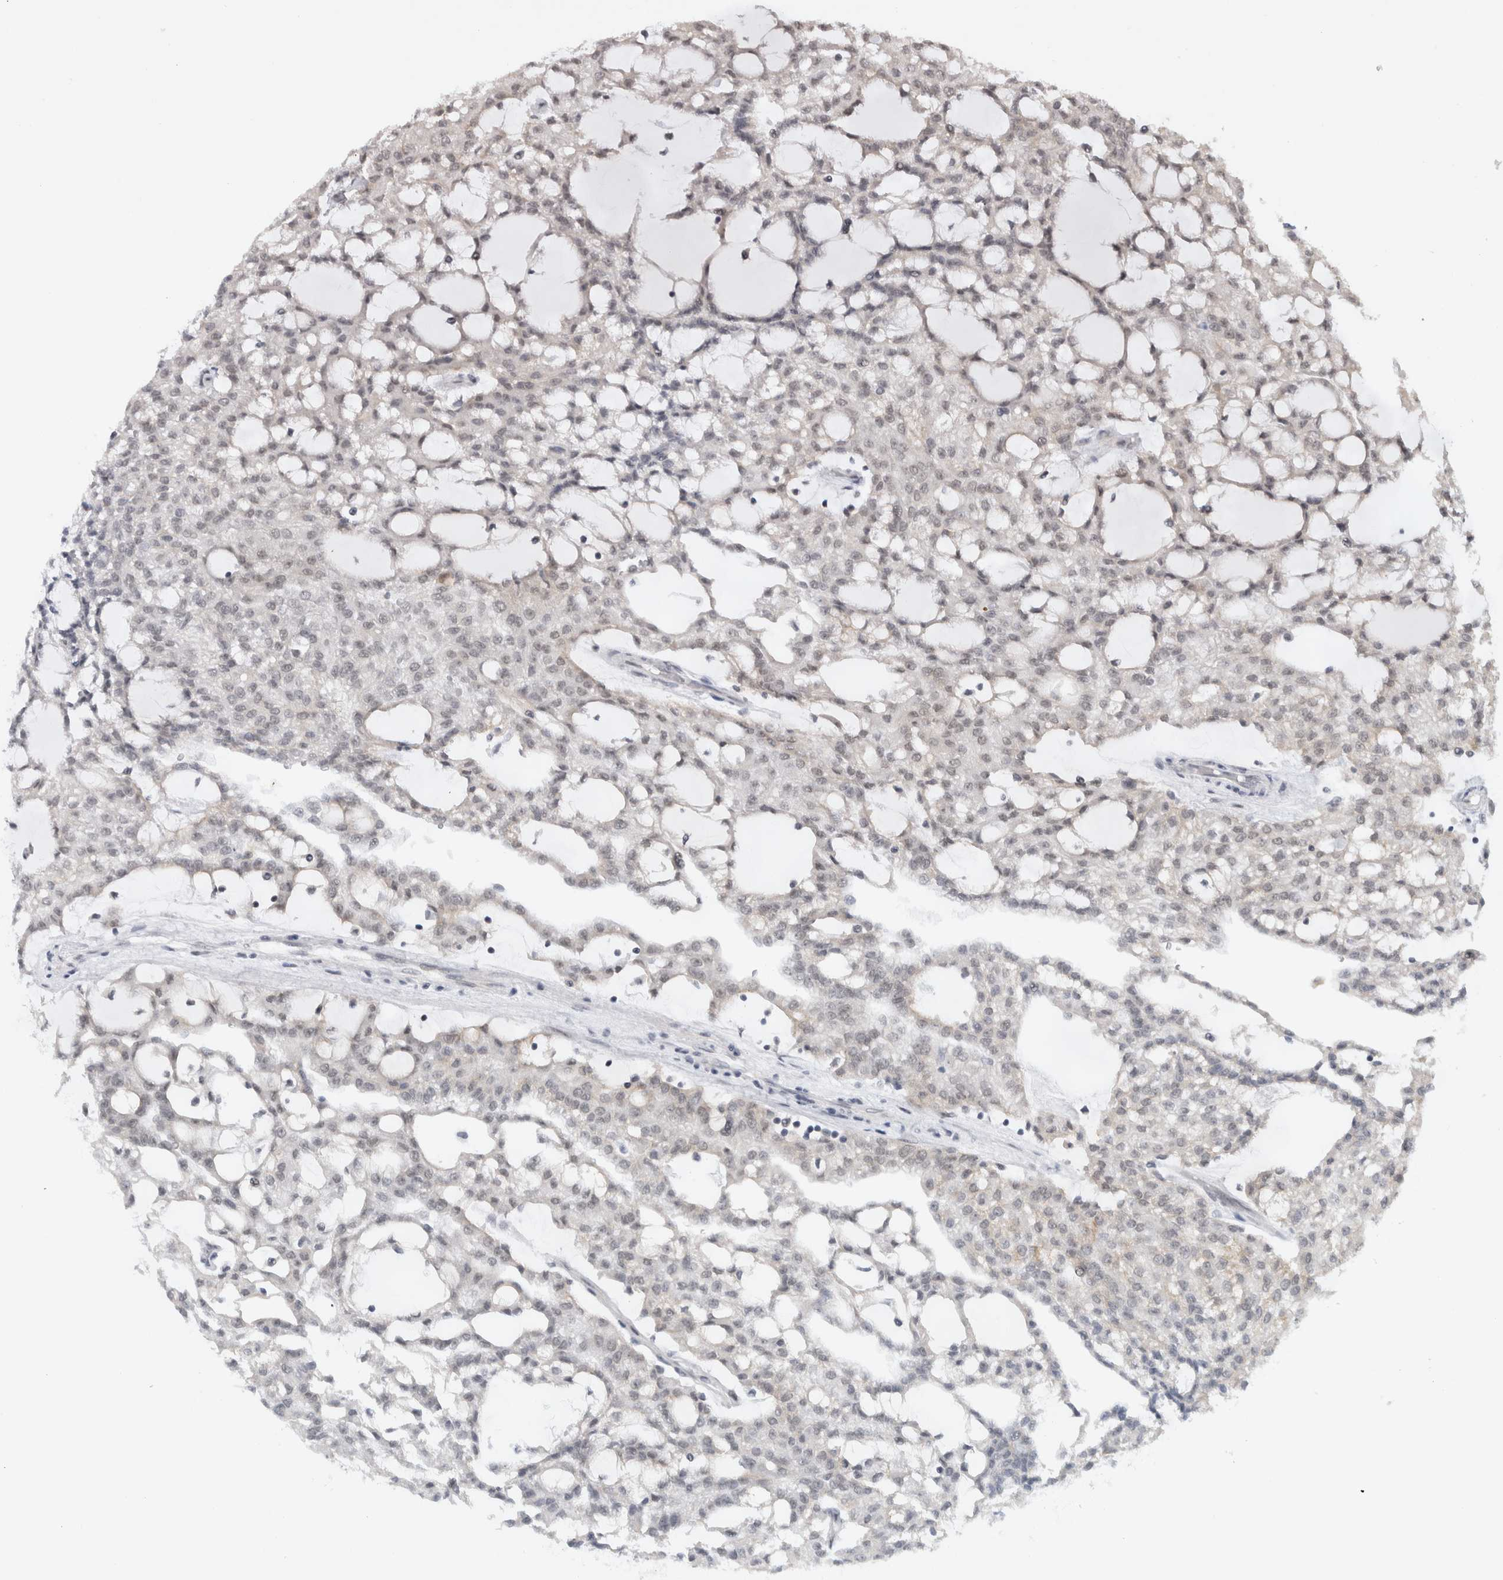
{"staining": {"intensity": "weak", "quantity": "<25%", "location": "nuclear"}, "tissue": "renal cancer", "cell_type": "Tumor cells", "image_type": "cancer", "snomed": [{"axis": "morphology", "description": "Adenocarcinoma, NOS"}, {"axis": "topography", "description": "Kidney"}], "caption": "The immunohistochemistry (IHC) image has no significant expression in tumor cells of renal adenocarcinoma tissue. (Brightfield microscopy of DAB IHC at high magnification).", "gene": "HESX1", "patient": {"sex": "male", "age": 63}}